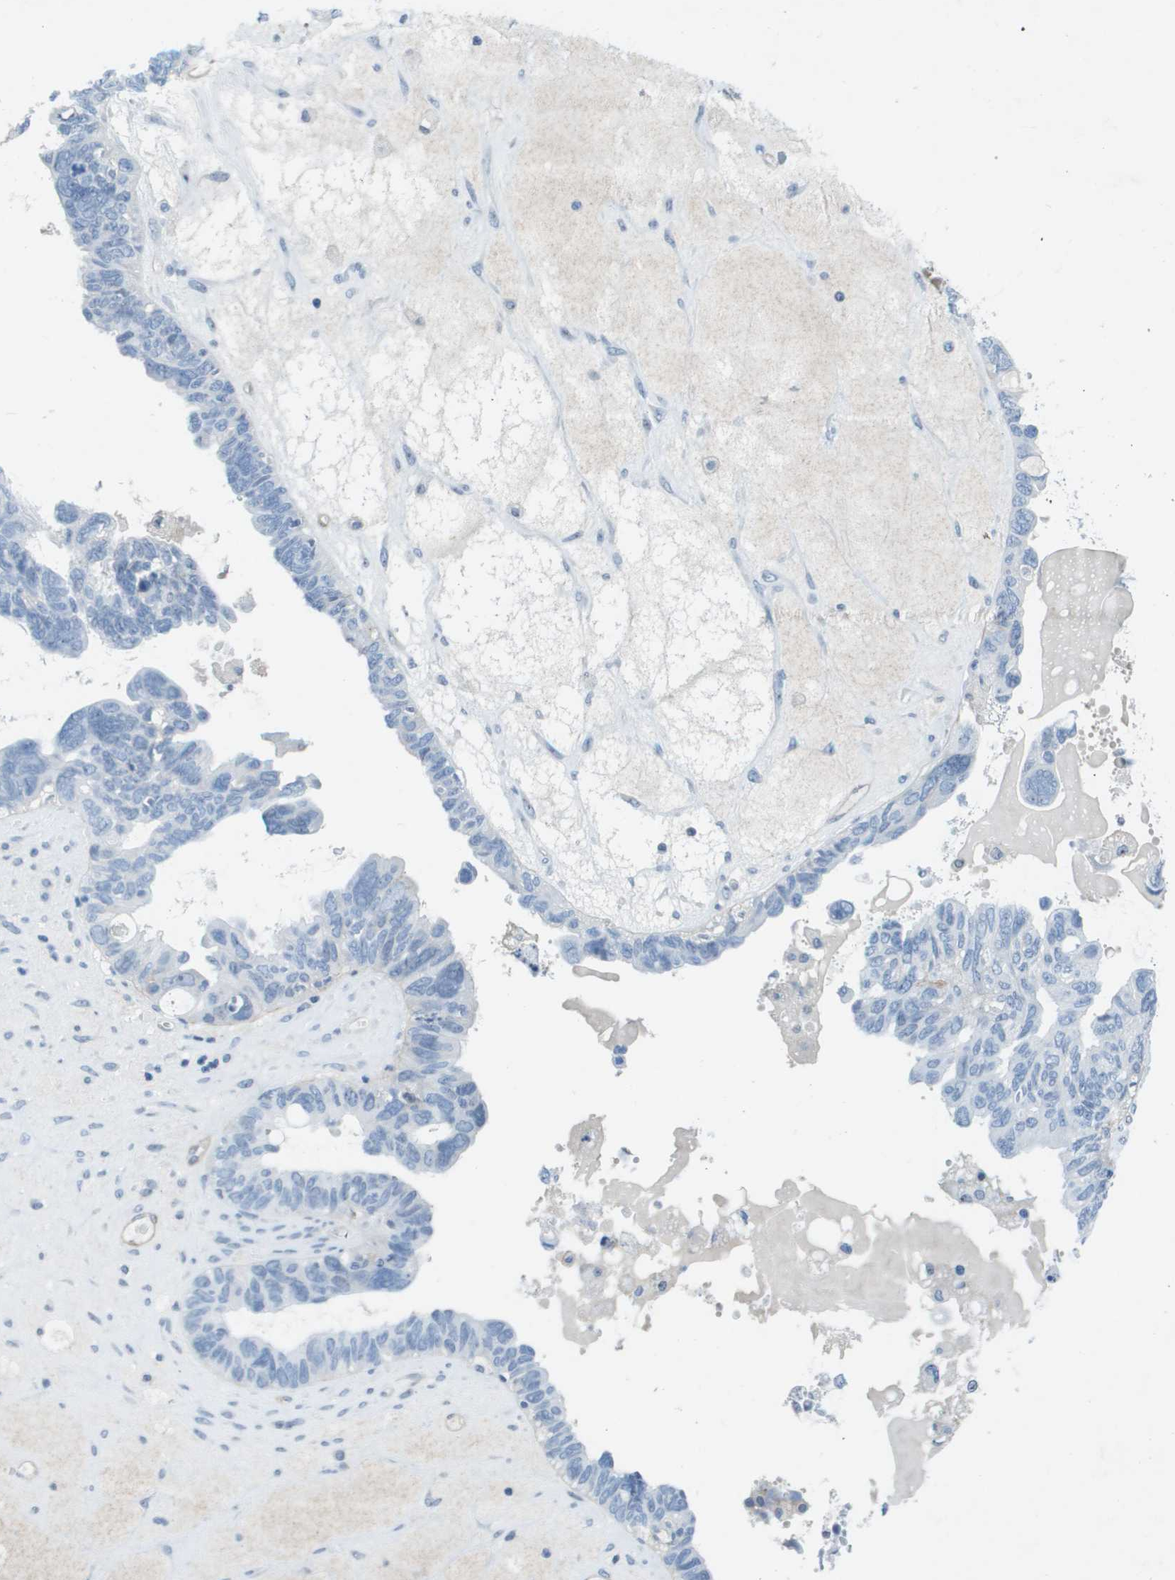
{"staining": {"intensity": "negative", "quantity": "none", "location": "none"}, "tissue": "ovarian cancer", "cell_type": "Tumor cells", "image_type": "cancer", "snomed": [{"axis": "morphology", "description": "Cystadenocarcinoma, serous, NOS"}, {"axis": "topography", "description": "Ovary"}], "caption": "Image shows no significant protein positivity in tumor cells of serous cystadenocarcinoma (ovarian). (Brightfield microscopy of DAB (3,3'-diaminobenzidine) immunohistochemistry at high magnification).", "gene": "ITGA6", "patient": {"sex": "female", "age": 79}}